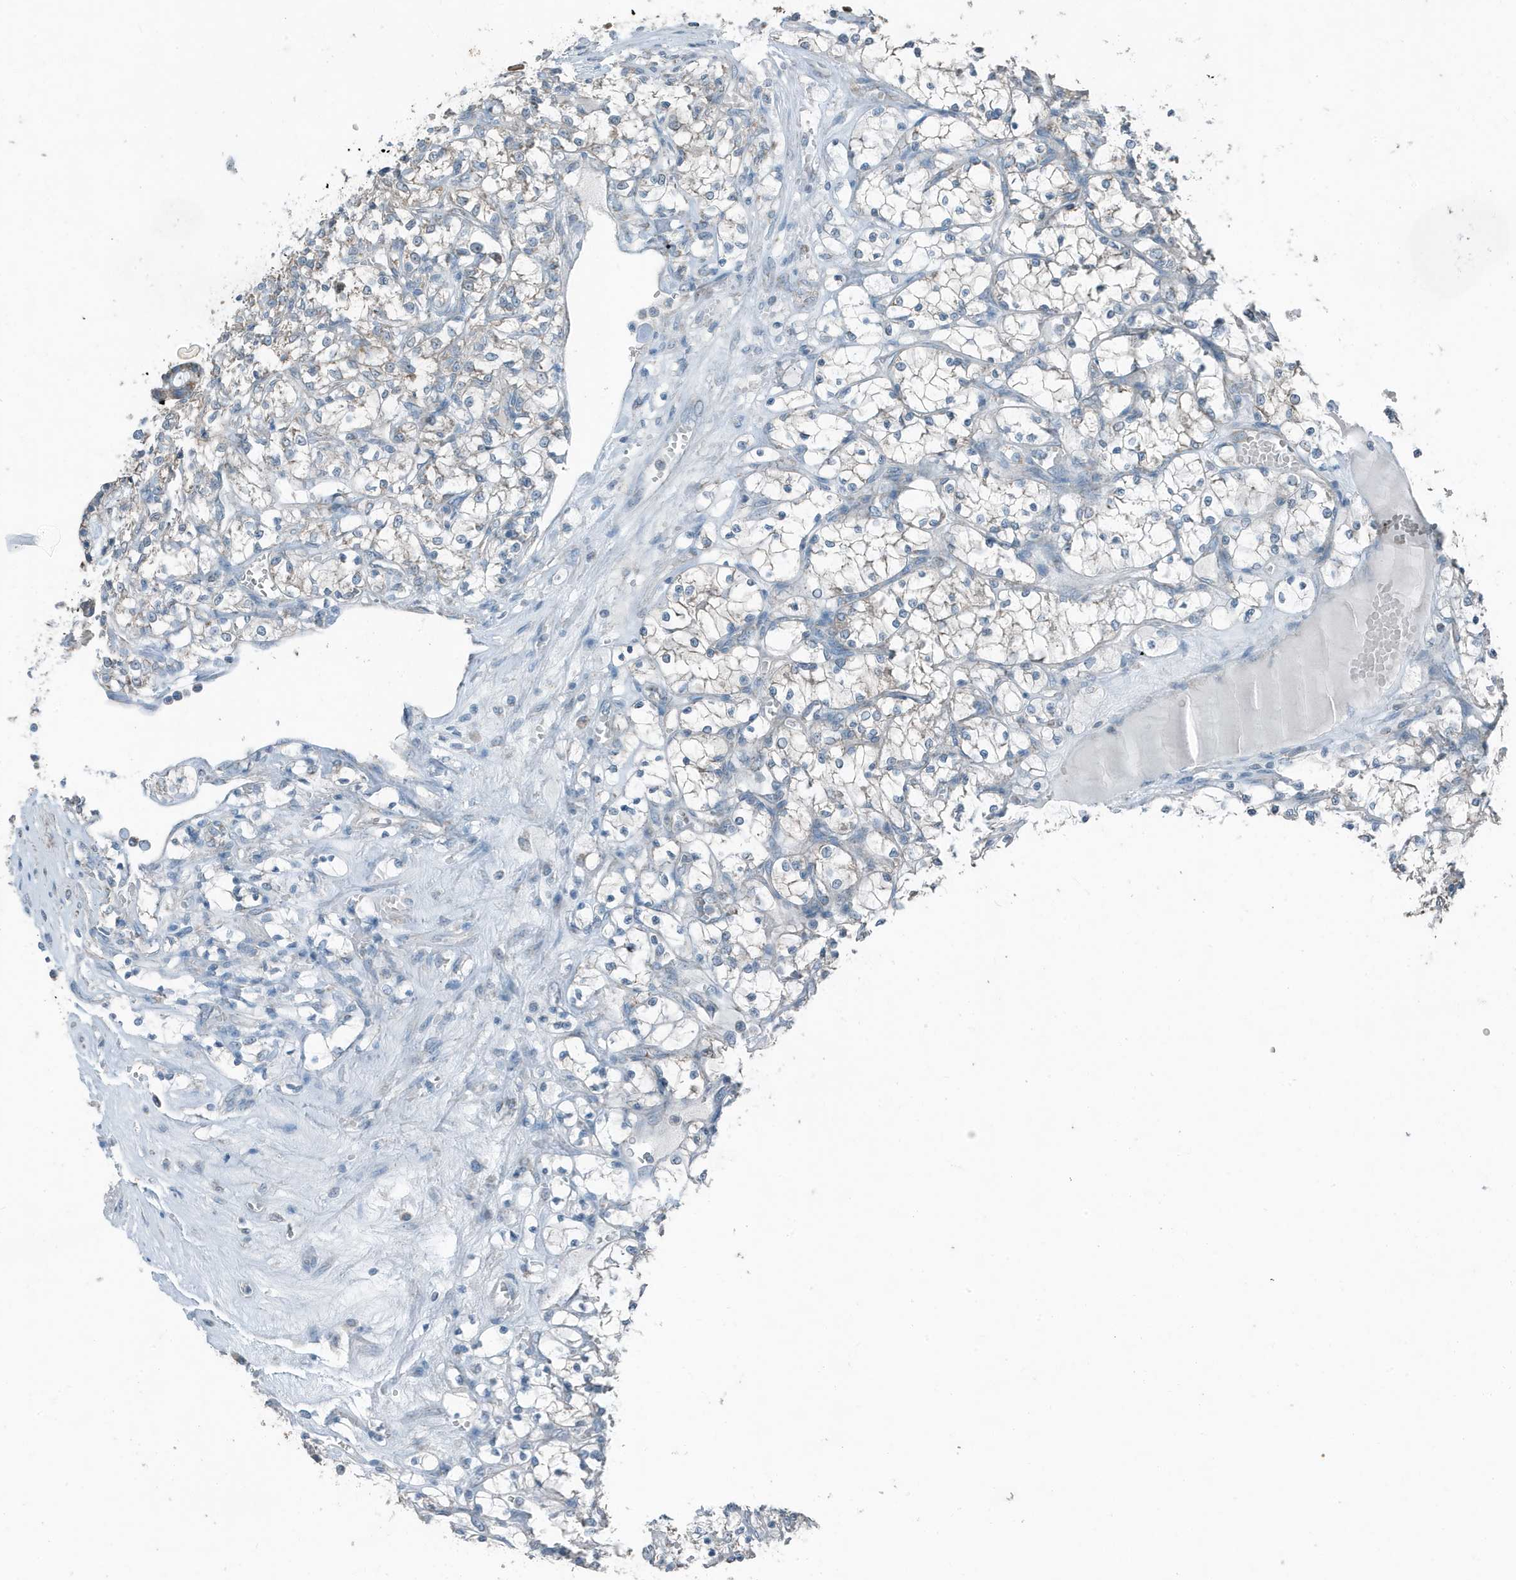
{"staining": {"intensity": "negative", "quantity": "none", "location": "none"}, "tissue": "renal cancer", "cell_type": "Tumor cells", "image_type": "cancer", "snomed": [{"axis": "morphology", "description": "Adenocarcinoma, NOS"}, {"axis": "topography", "description": "Kidney"}], "caption": "Immunohistochemistry (IHC) histopathology image of renal cancer (adenocarcinoma) stained for a protein (brown), which demonstrates no staining in tumor cells.", "gene": "MT-CYB", "patient": {"sex": "female", "age": 69}}